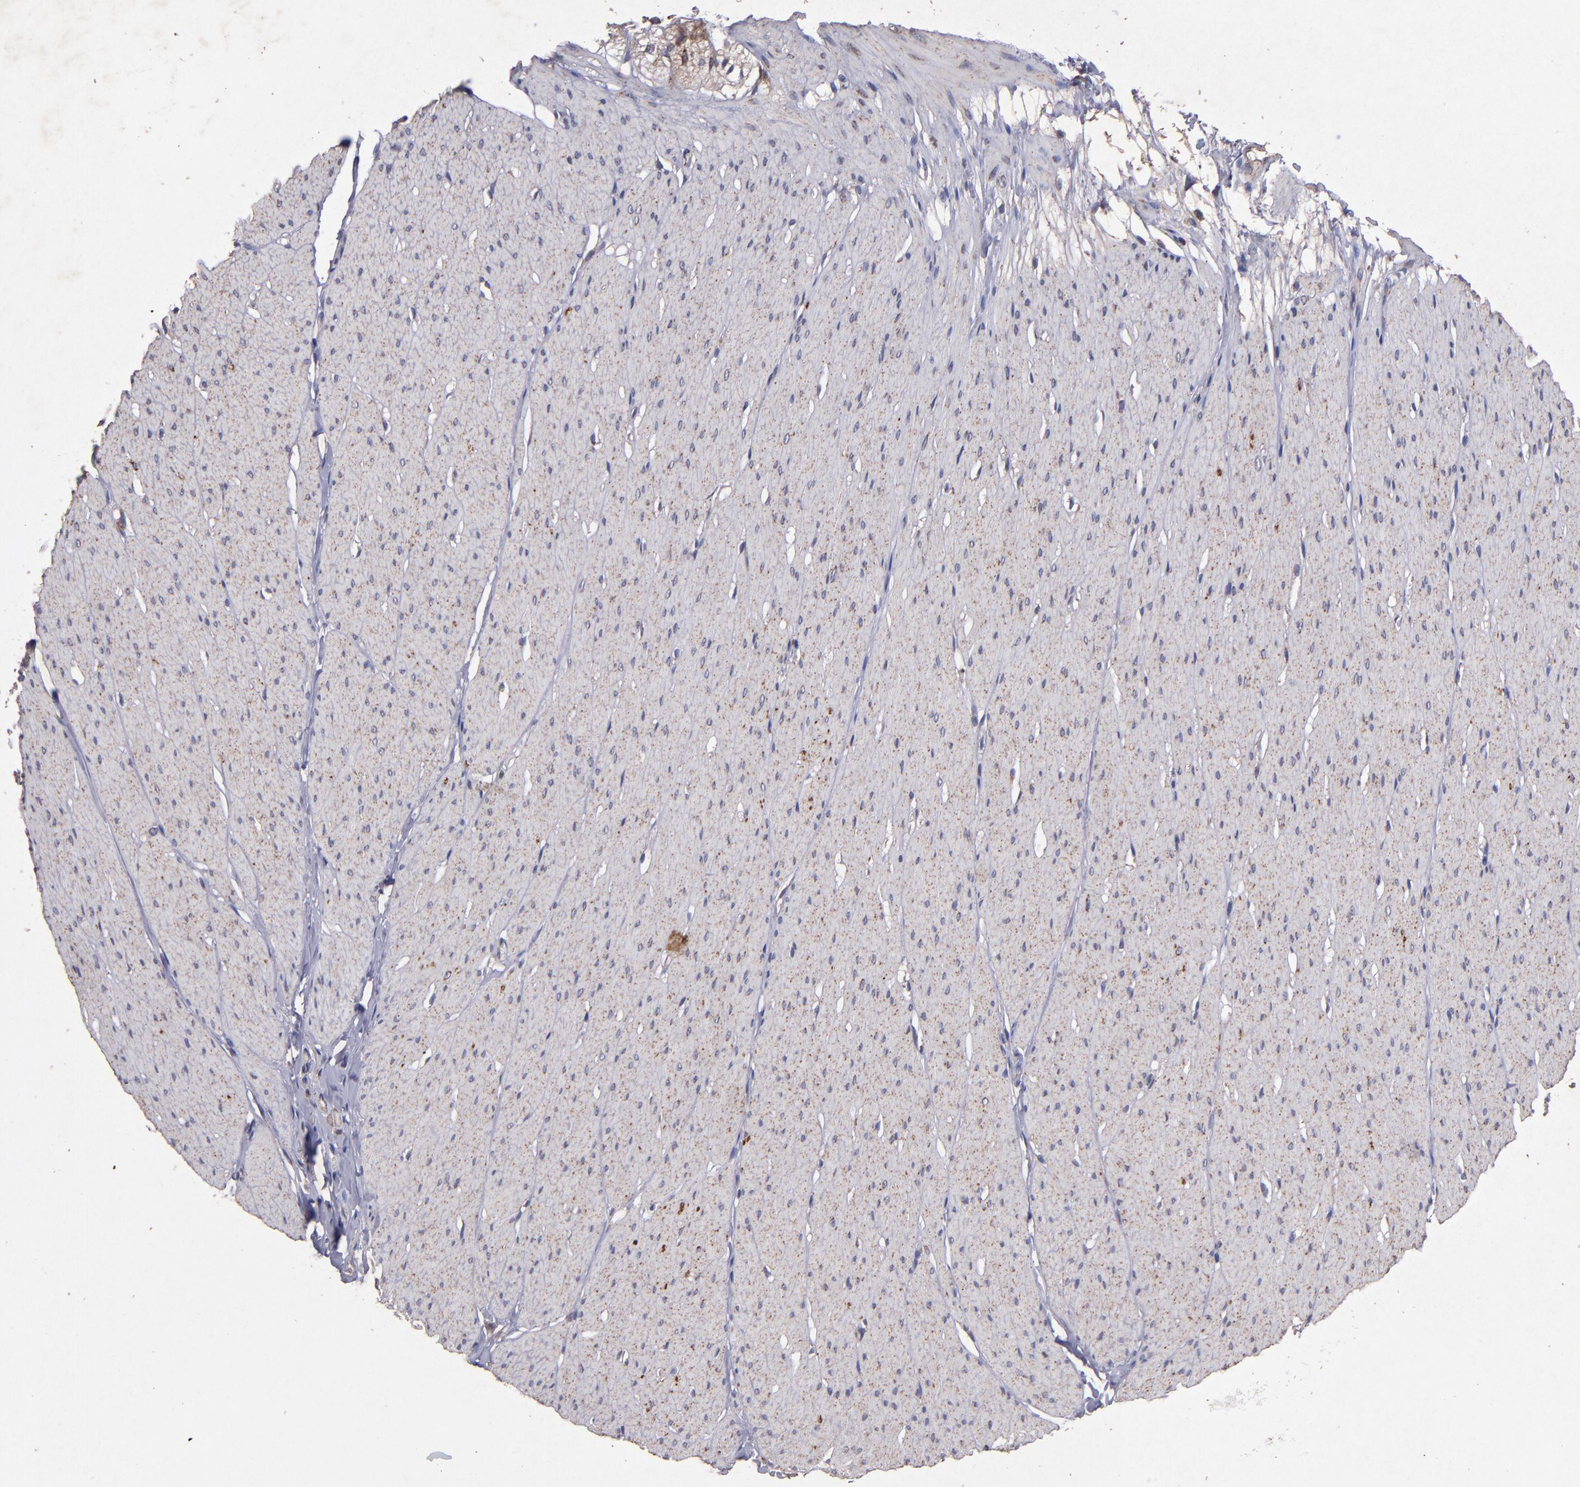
{"staining": {"intensity": "weak", "quantity": "25%-75%", "location": "cytoplasmic/membranous"}, "tissue": "smooth muscle", "cell_type": "Smooth muscle cells", "image_type": "normal", "snomed": [{"axis": "morphology", "description": "Normal tissue, NOS"}, {"axis": "topography", "description": "Smooth muscle"}, {"axis": "topography", "description": "Colon"}], "caption": "IHC of benign smooth muscle shows low levels of weak cytoplasmic/membranous expression in about 25%-75% of smooth muscle cells. The staining was performed using DAB to visualize the protein expression in brown, while the nuclei were stained in blue with hematoxylin (Magnification: 20x).", "gene": "TIMM9", "patient": {"sex": "male", "age": 67}}